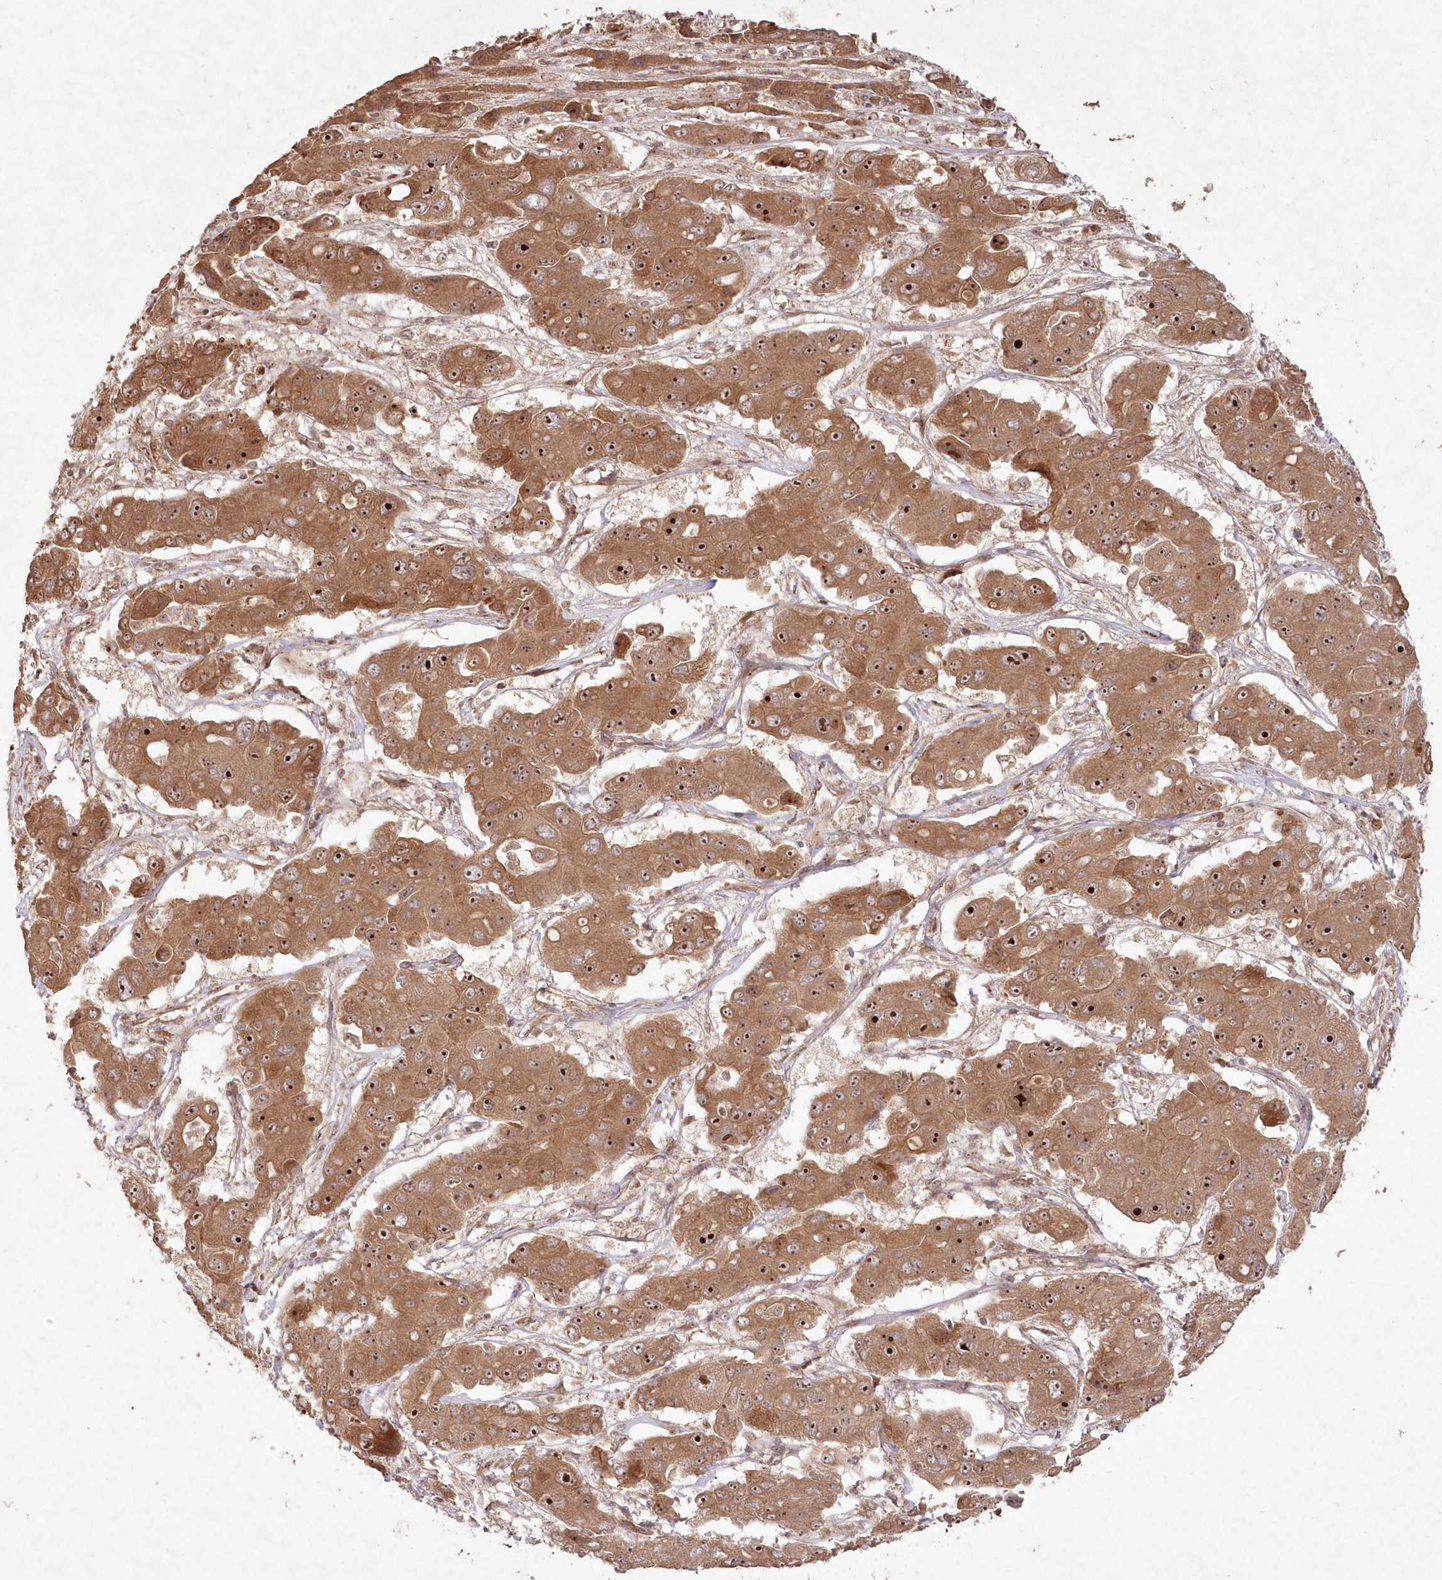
{"staining": {"intensity": "strong", "quantity": ">75%", "location": "cytoplasmic/membranous,nuclear"}, "tissue": "liver cancer", "cell_type": "Tumor cells", "image_type": "cancer", "snomed": [{"axis": "morphology", "description": "Cholangiocarcinoma"}, {"axis": "topography", "description": "Liver"}], "caption": "A histopathology image of cholangiocarcinoma (liver) stained for a protein displays strong cytoplasmic/membranous and nuclear brown staining in tumor cells. The staining is performed using DAB (3,3'-diaminobenzidine) brown chromogen to label protein expression. The nuclei are counter-stained blue using hematoxylin.", "gene": "SERINC1", "patient": {"sex": "male", "age": 67}}